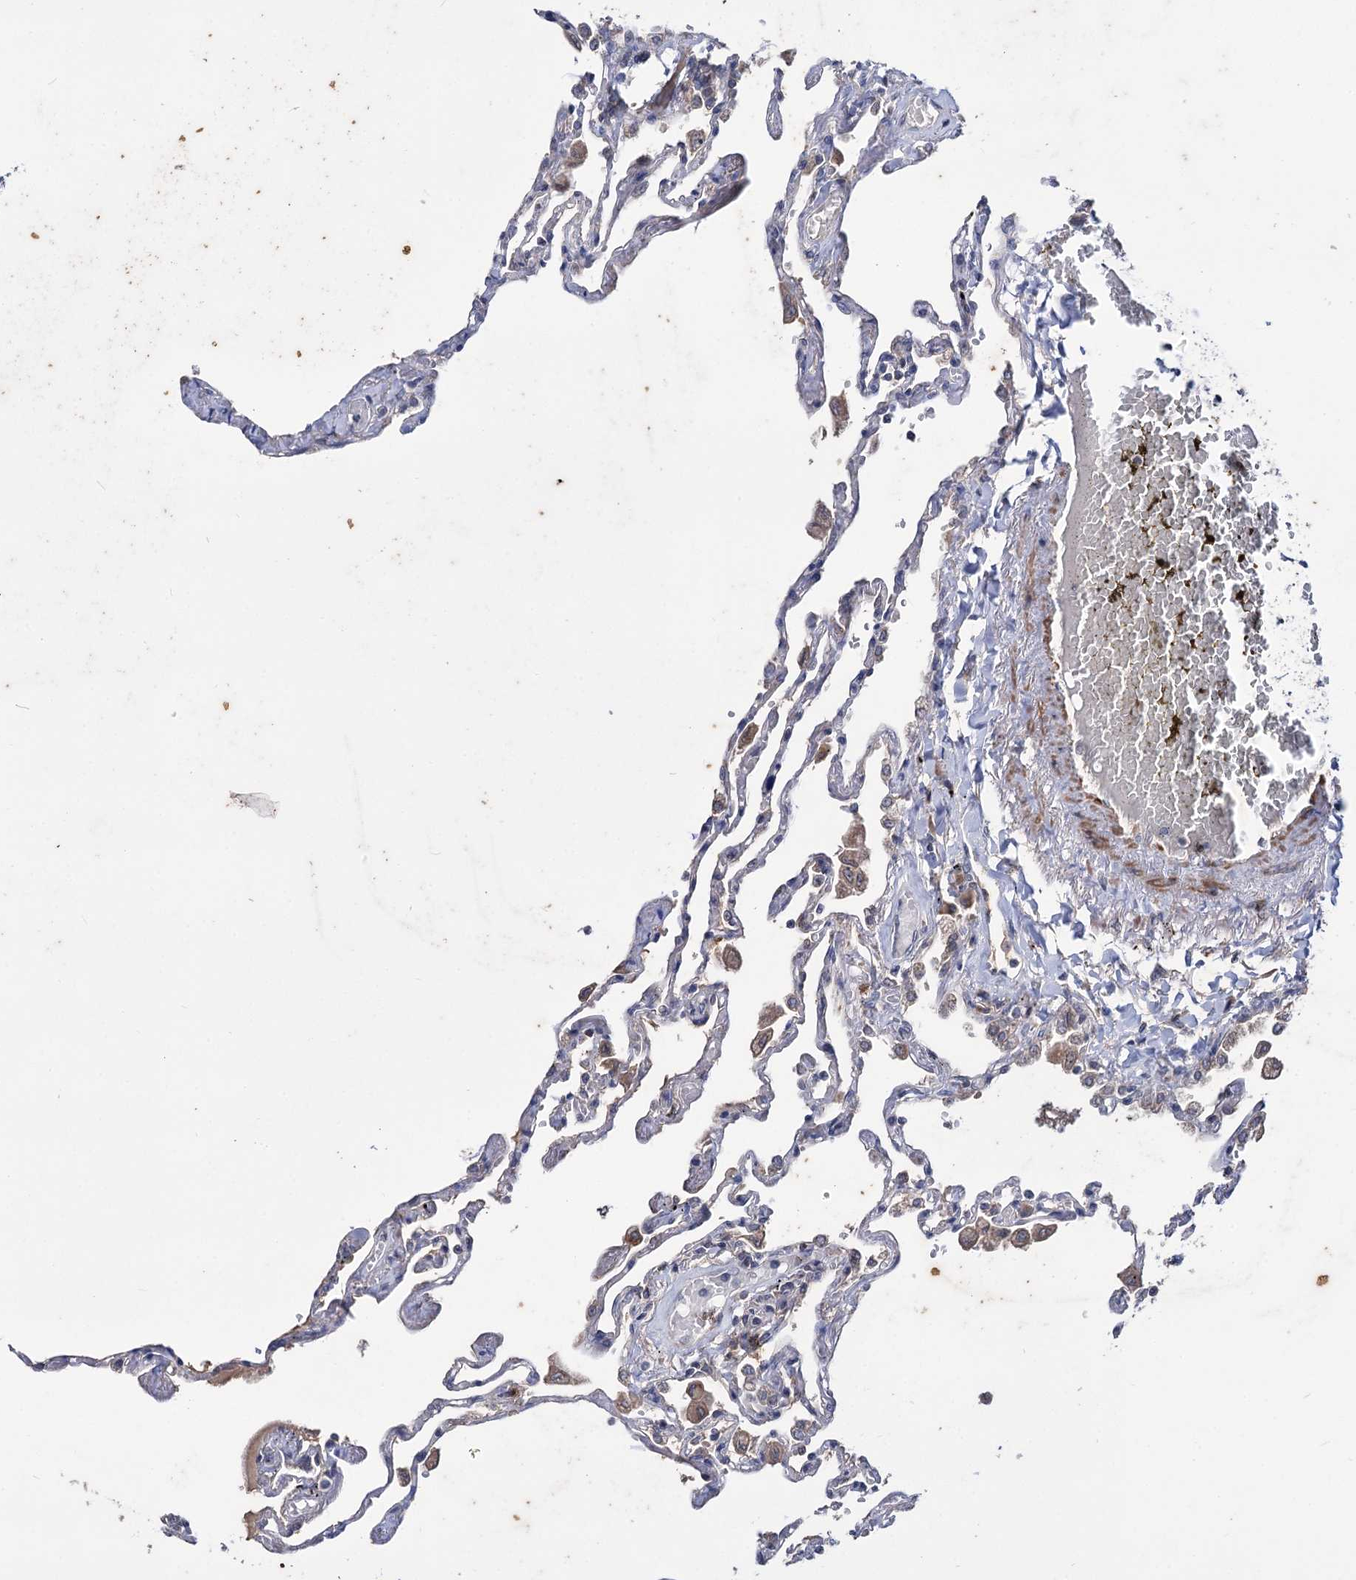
{"staining": {"intensity": "negative", "quantity": "none", "location": "none"}, "tissue": "lung", "cell_type": "Alveolar cells", "image_type": "normal", "snomed": [{"axis": "morphology", "description": "Normal tissue, NOS"}, {"axis": "topography", "description": "Lung"}], "caption": "IHC micrograph of normal lung stained for a protein (brown), which demonstrates no positivity in alveolar cells.", "gene": "CLPB", "patient": {"sex": "female", "age": 67}}